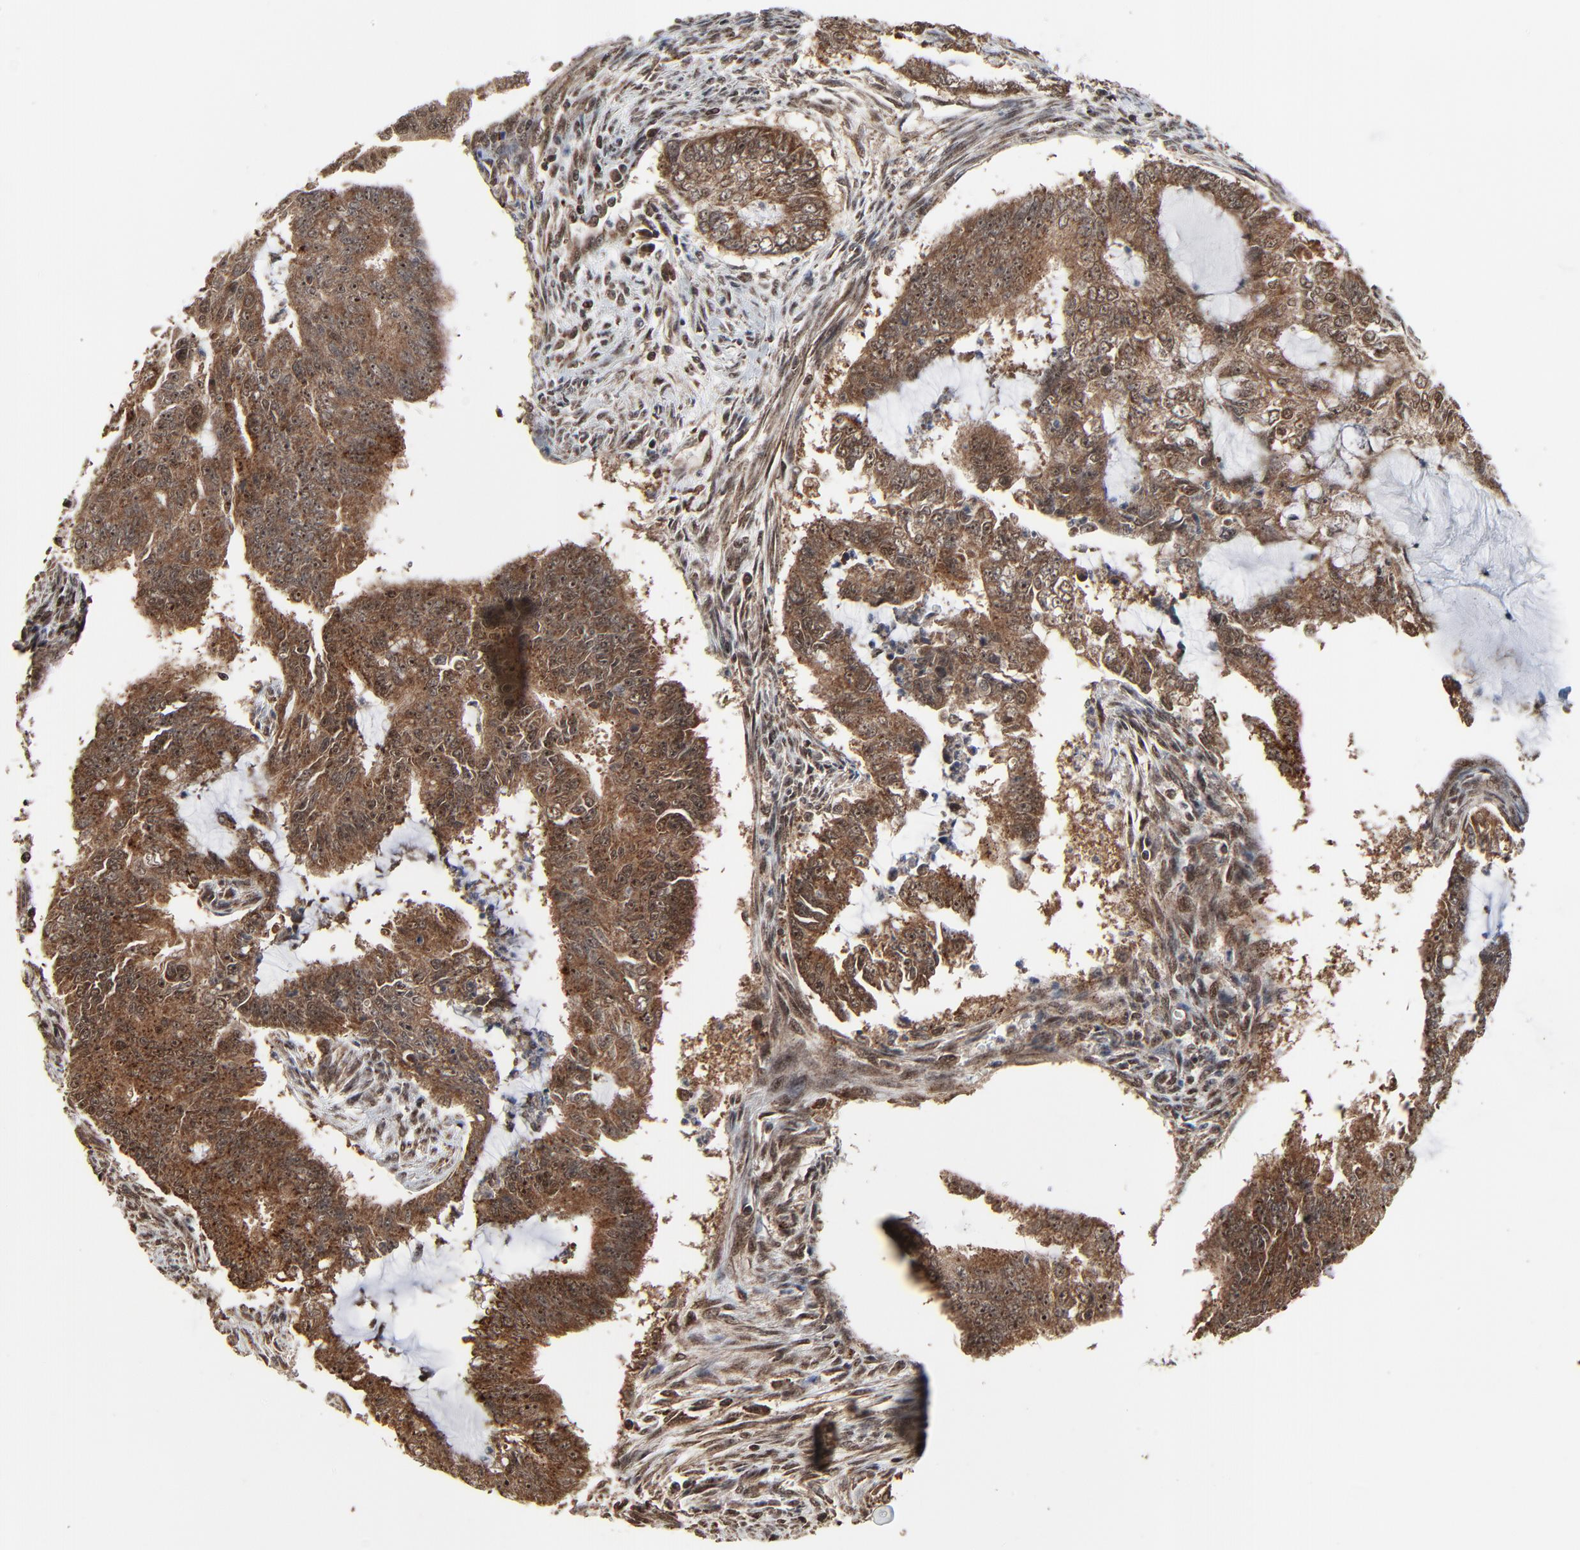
{"staining": {"intensity": "moderate", "quantity": ">75%", "location": "cytoplasmic/membranous,nuclear"}, "tissue": "endometrial cancer", "cell_type": "Tumor cells", "image_type": "cancer", "snomed": [{"axis": "morphology", "description": "Adenocarcinoma, NOS"}, {"axis": "topography", "description": "Endometrium"}], "caption": "The immunohistochemical stain labels moderate cytoplasmic/membranous and nuclear expression in tumor cells of endometrial cancer tissue.", "gene": "RHOJ", "patient": {"sex": "female", "age": 75}}